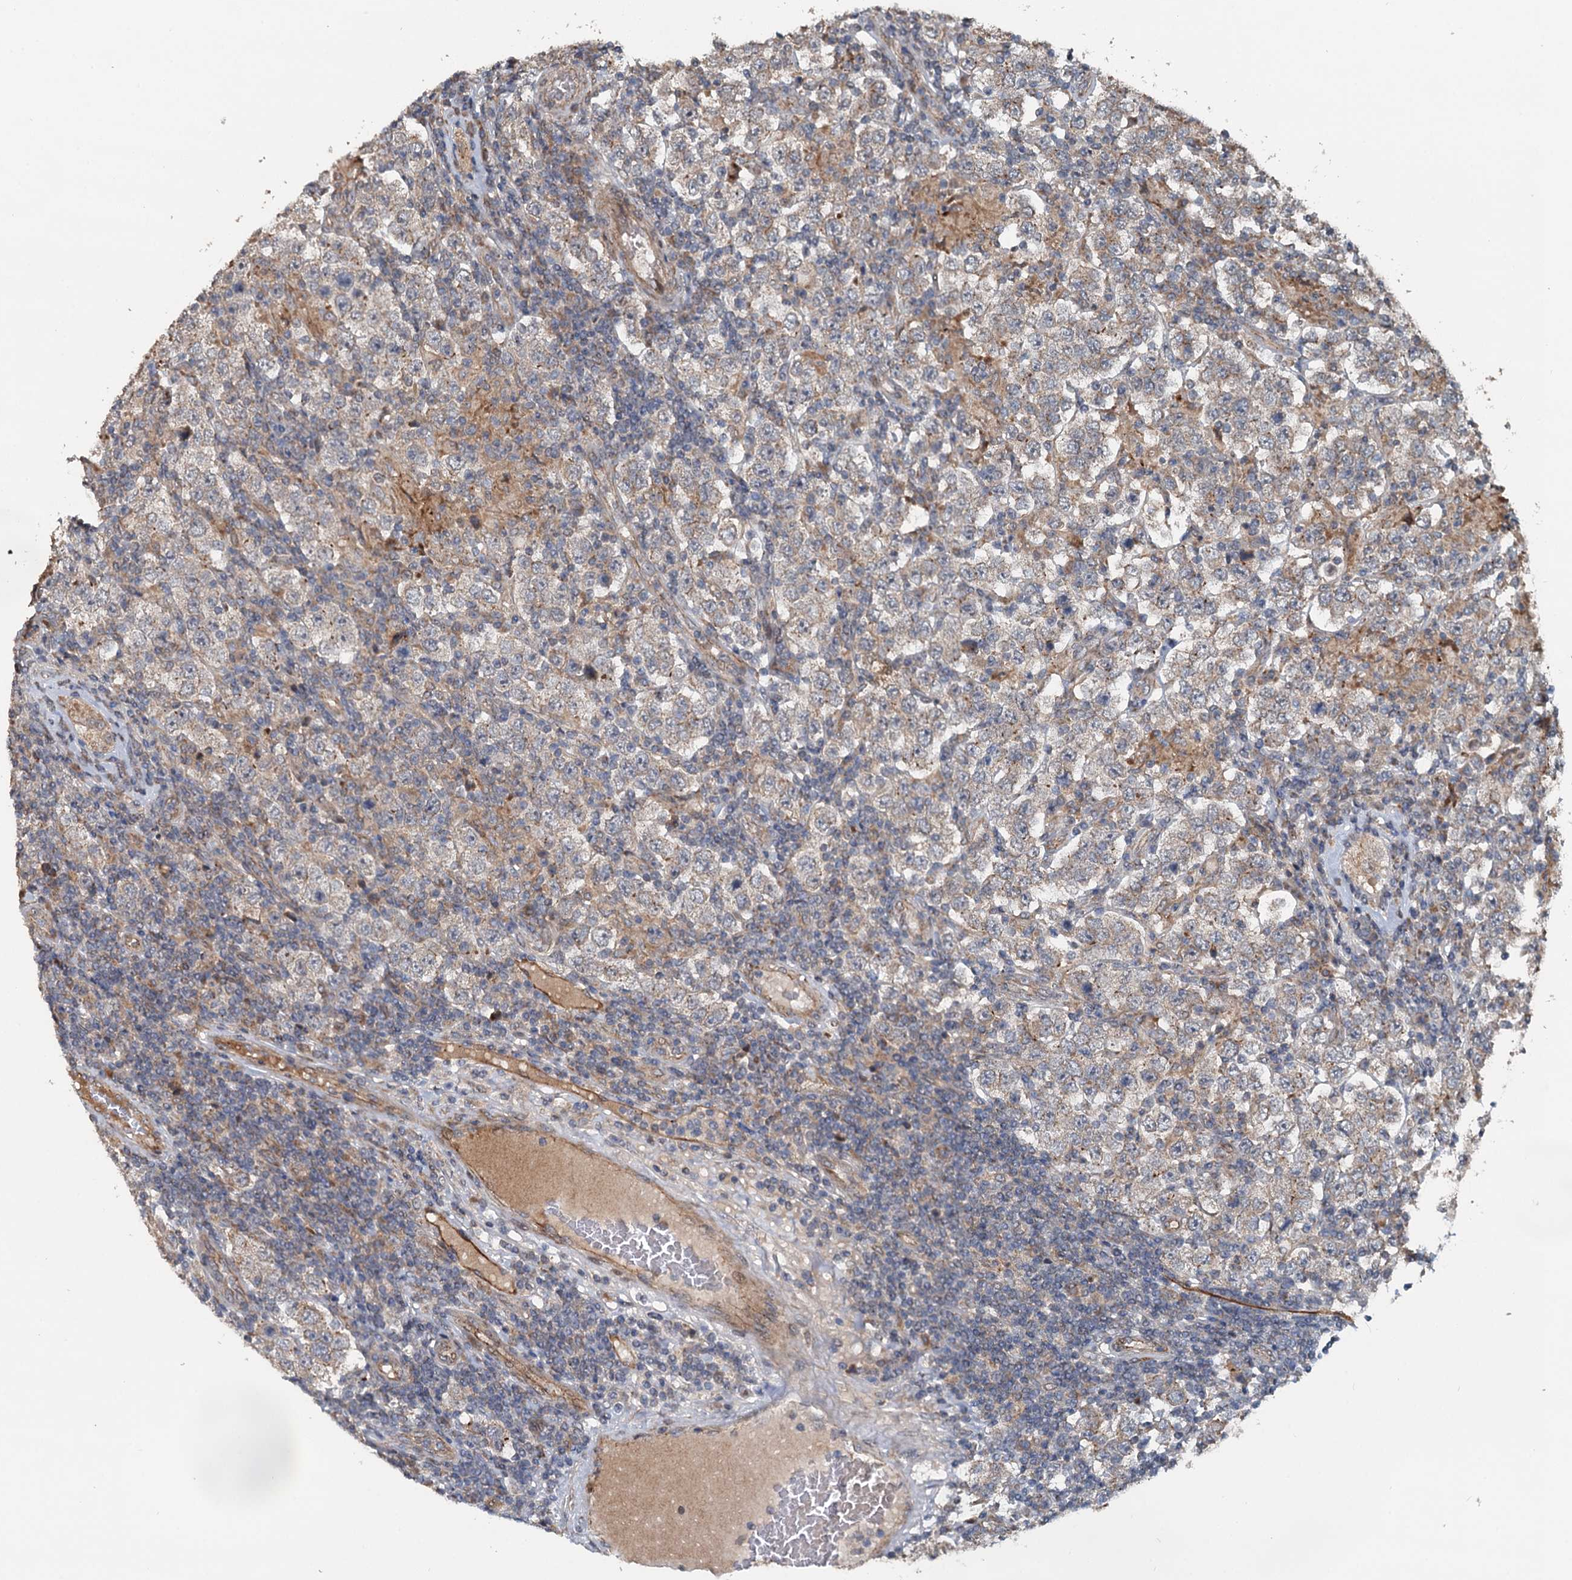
{"staining": {"intensity": "weak", "quantity": "25%-75%", "location": "cytoplasmic/membranous"}, "tissue": "testis cancer", "cell_type": "Tumor cells", "image_type": "cancer", "snomed": [{"axis": "morphology", "description": "Normal tissue, NOS"}, {"axis": "morphology", "description": "Urothelial carcinoma, High grade"}, {"axis": "morphology", "description": "Seminoma, NOS"}, {"axis": "morphology", "description": "Carcinoma, Embryonal, NOS"}, {"axis": "topography", "description": "Urinary bladder"}, {"axis": "topography", "description": "Testis"}], "caption": "A histopathology image showing weak cytoplasmic/membranous expression in approximately 25%-75% of tumor cells in testis embryonal carcinoma, as visualized by brown immunohistochemical staining.", "gene": "LRRK2", "patient": {"sex": "male", "age": 41}}